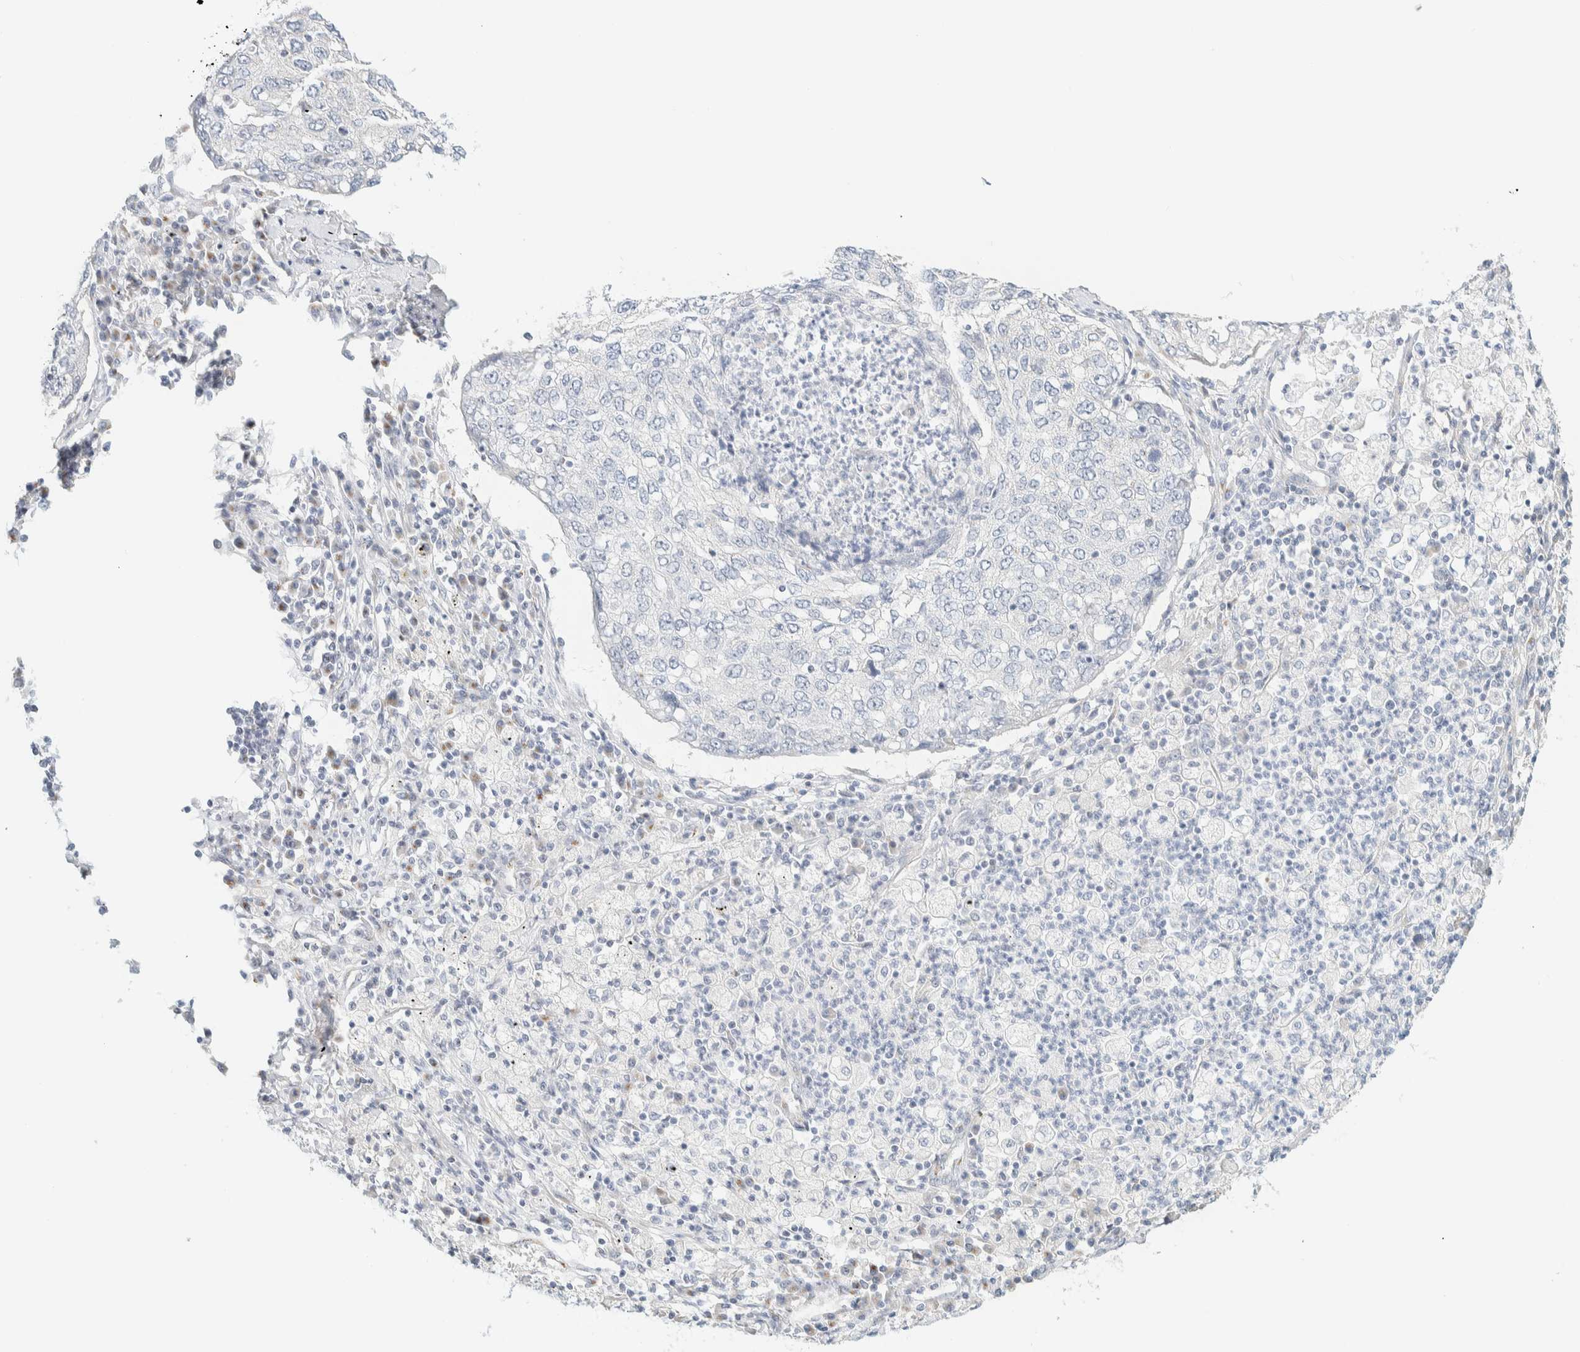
{"staining": {"intensity": "negative", "quantity": "none", "location": "none"}, "tissue": "lung cancer", "cell_type": "Tumor cells", "image_type": "cancer", "snomed": [{"axis": "morphology", "description": "Squamous cell carcinoma, NOS"}, {"axis": "topography", "description": "Lung"}], "caption": "Photomicrograph shows no significant protein positivity in tumor cells of lung cancer (squamous cell carcinoma). (IHC, brightfield microscopy, high magnification).", "gene": "SPNS3", "patient": {"sex": "female", "age": 63}}